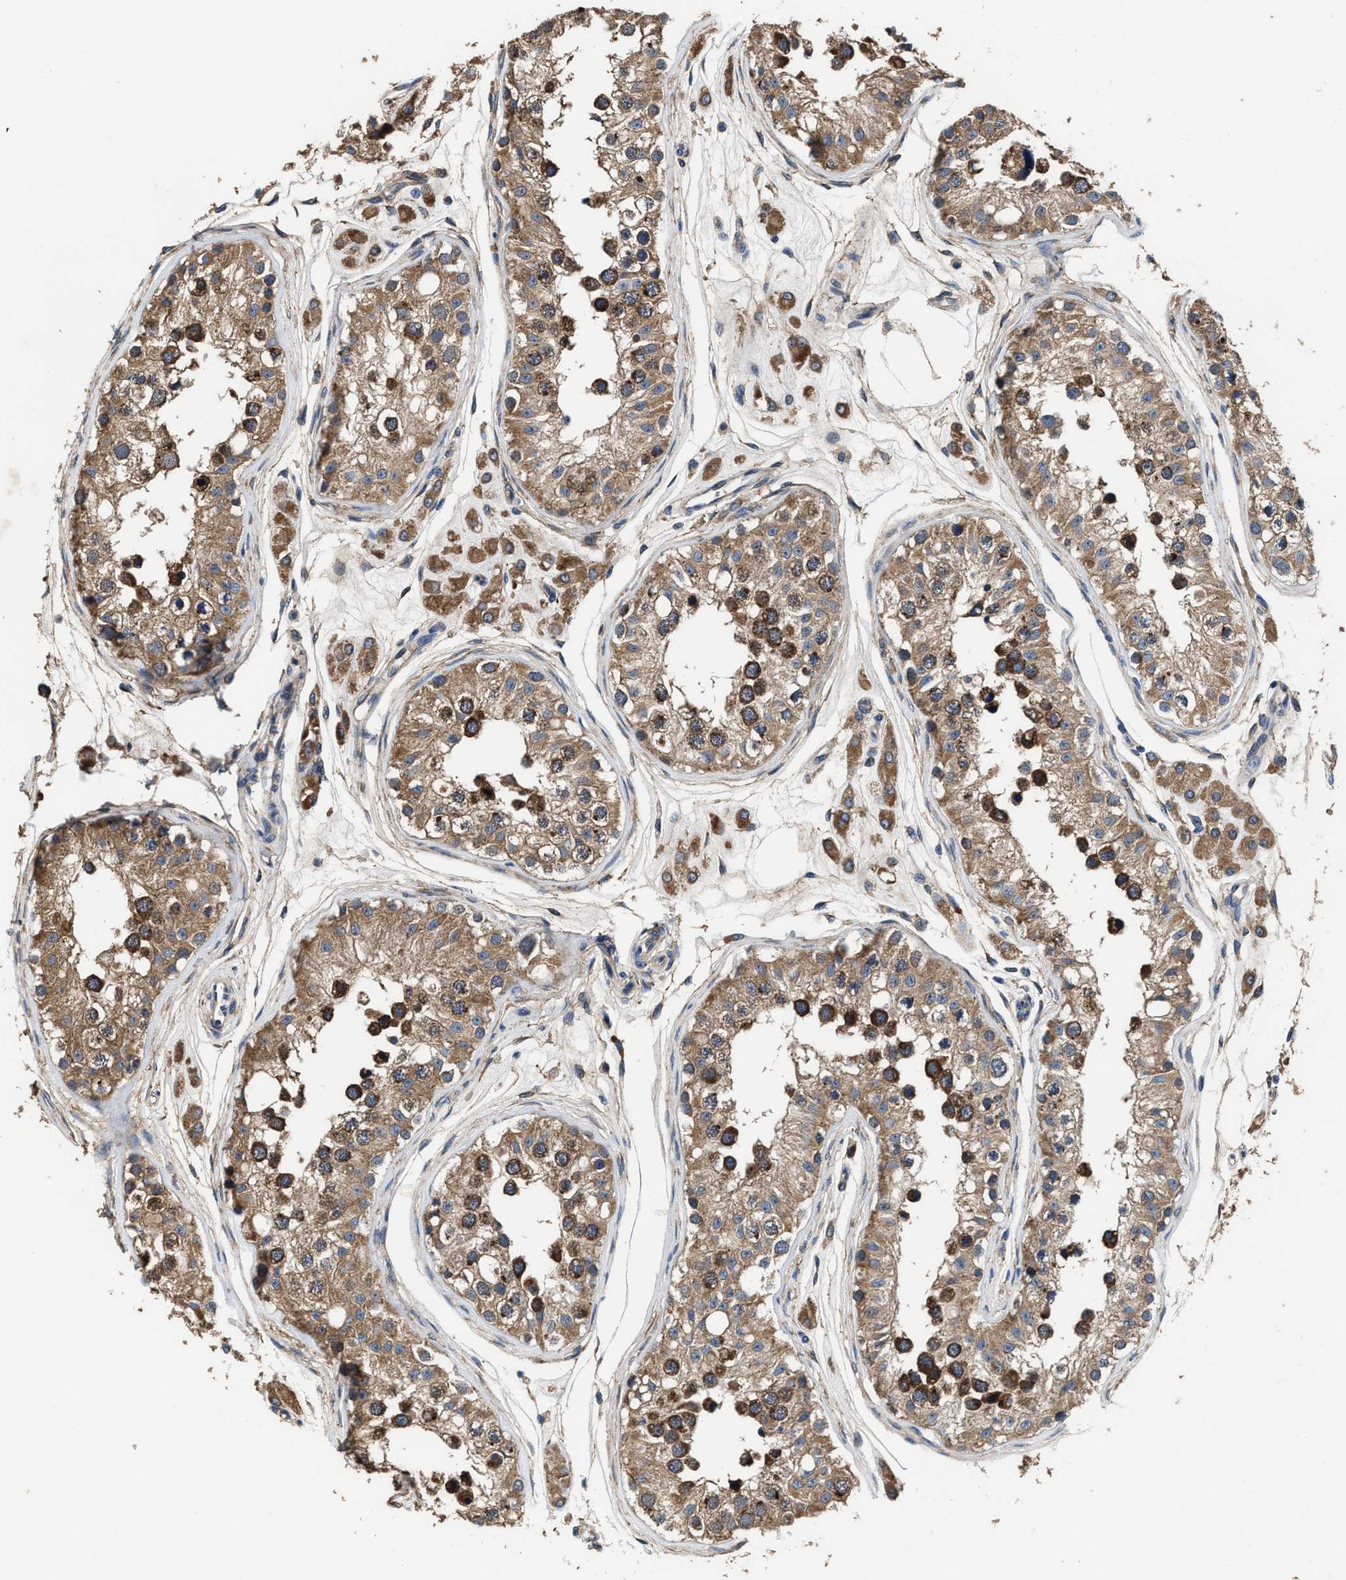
{"staining": {"intensity": "strong", "quantity": ">75%", "location": "cytoplasmic/membranous"}, "tissue": "testis", "cell_type": "Cells in seminiferous ducts", "image_type": "normal", "snomed": [{"axis": "morphology", "description": "Normal tissue, NOS"}, {"axis": "morphology", "description": "Adenocarcinoma, metastatic, NOS"}, {"axis": "topography", "description": "Testis"}], "caption": "Protein analysis of normal testis displays strong cytoplasmic/membranous staining in about >75% of cells in seminiferous ducts.", "gene": "IDNK", "patient": {"sex": "male", "age": 26}}